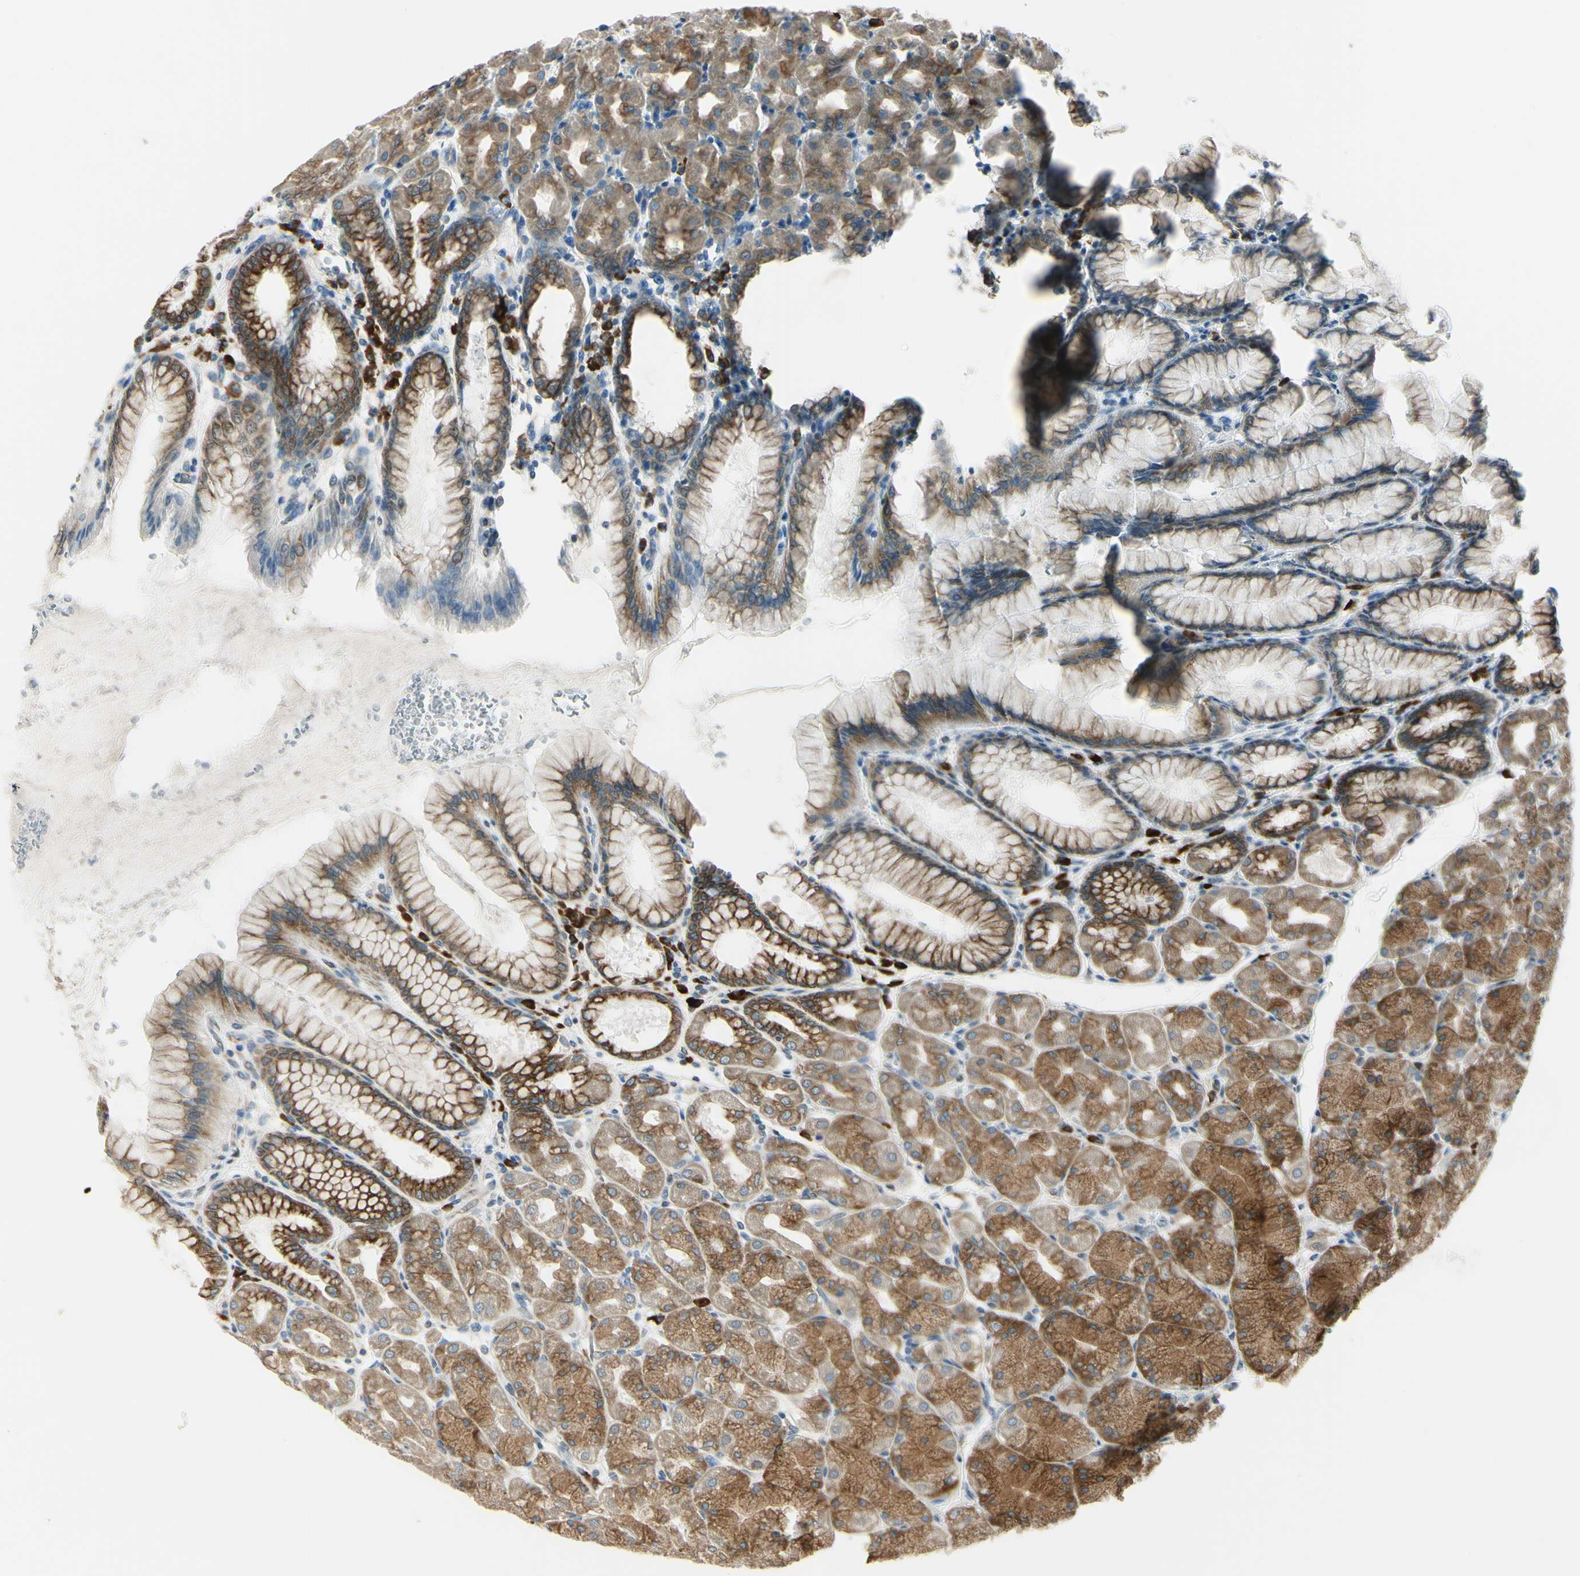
{"staining": {"intensity": "moderate", "quantity": ">75%", "location": "cytoplasmic/membranous"}, "tissue": "stomach", "cell_type": "Glandular cells", "image_type": "normal", "snomed": [{"axis": "morphology", "description": "Normal tissue, NOS"}, {"axis": "topography", "description": "Stomach, upper"}], "caption": "About >75% of glandular cells in normal human stomach exhibit moderate cytoplasmic/membranous protein staining as visualized by brown immunohistochemical staining.", "gene": "SELENOS", "patient": {"sex": "female", "age": 56}}